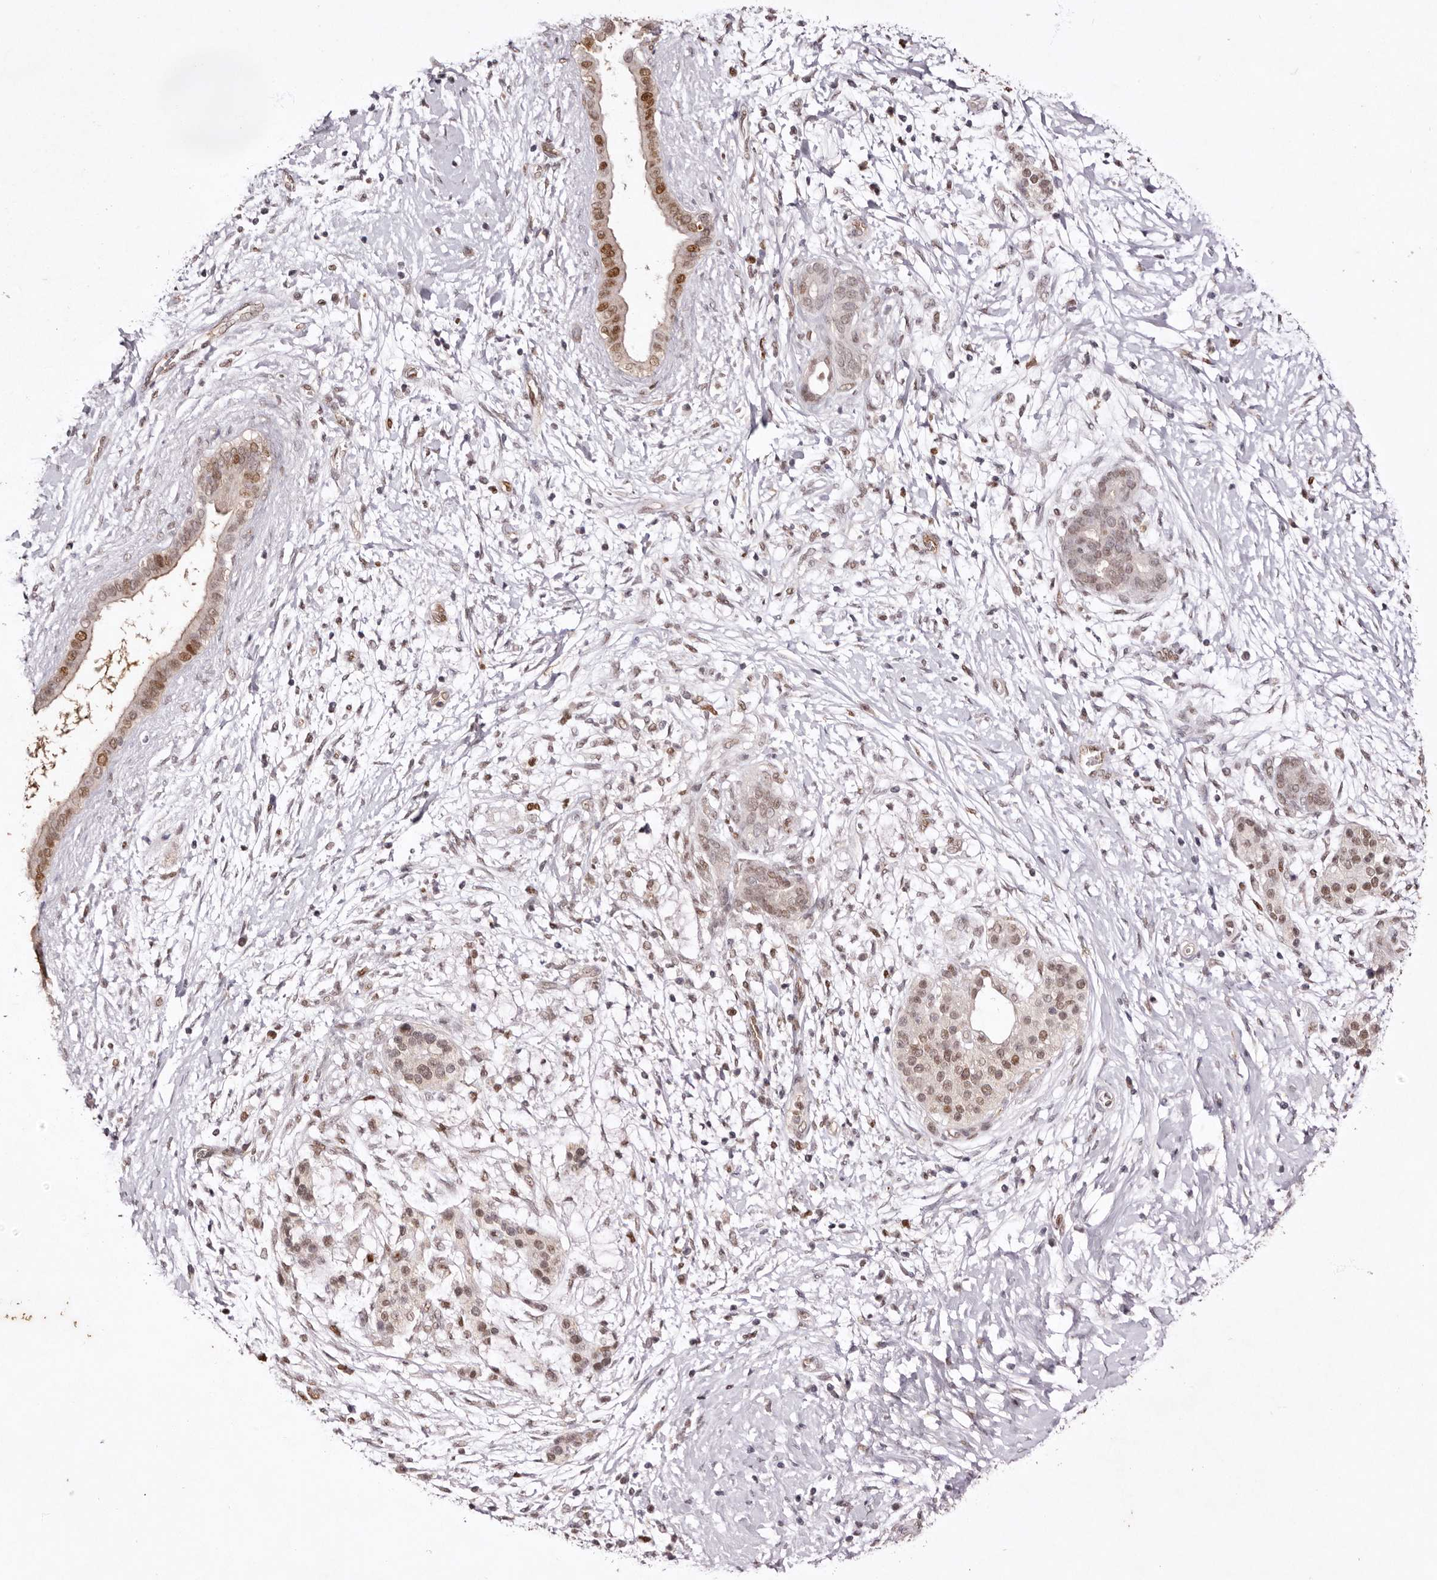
{"staining": {"intensity": "moderate", "quantity": ">75%", "location": "nuclear"}, "tissue": "pancreatic cancer", "cell_type": "Tumor cells", "image_type": "cancer", "snomed": [{"axis": "morphology", "description": "Adenocarcinoma, NOS"}, {"axis": "topography", "description": "Pancreas"}], "caption": "IHC image of pancreatic cancer stained for a protein (brown), which reveals medium levels of moderate nuclear expression in about >75% of tumor cells.", "gene": "NOTCH1", "patient": {"sex": "male", "age": 58}}